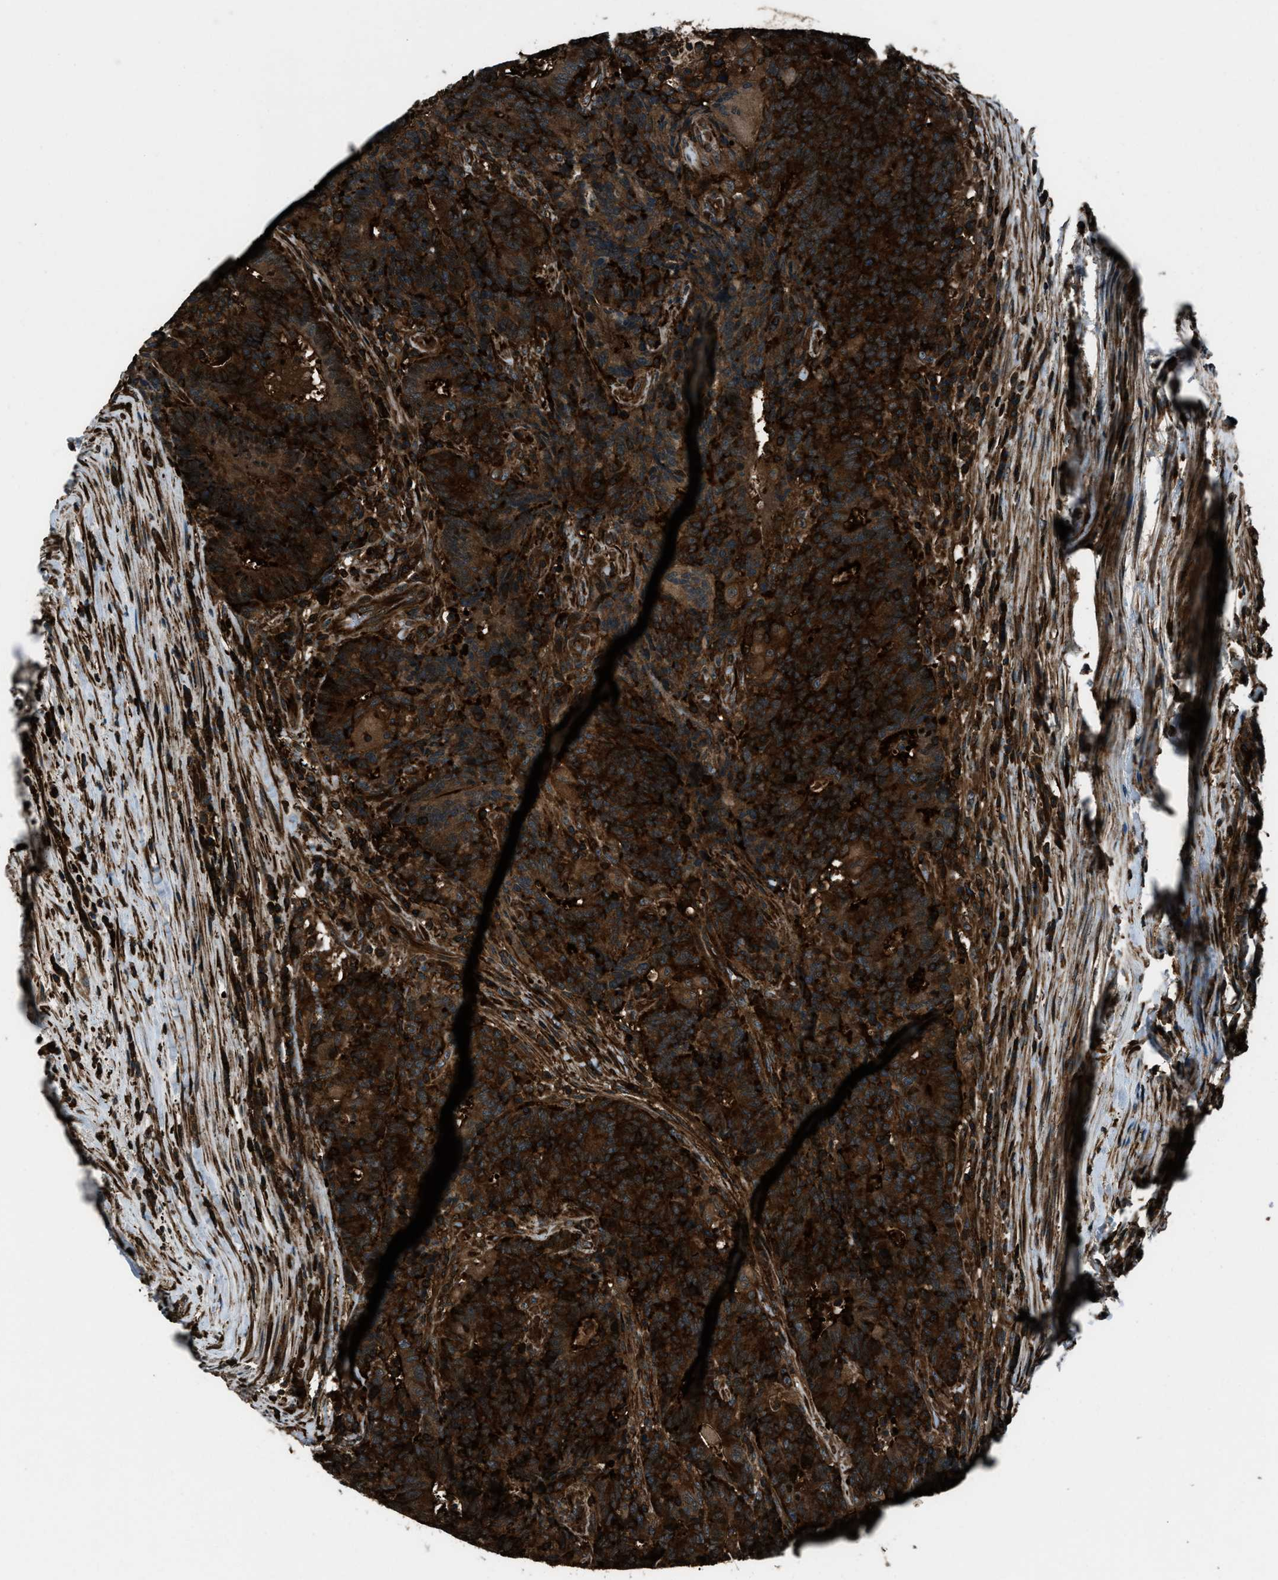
{"staining": {"intensity": "strong", "quantity": ">75%", "location": "cytoplasmic/membranous,nuclear"}, "tissue": "colorectal cancer", "cell_type": "Tumor cells", "image_type": "cancer", "snomed": [{"axis": "morphology", "description": "Normal tissue, NOS"}, {"axis": "morphology", "description": "Adenocarcinoma, NOS"}, {"axis": "topography", "description": "Colon"}], "caption": "Immunohistochemical staining of colorectal adenocarcinoma demonstrates strong cytoplasmic/membranous and nuclear protein staining in about >75% of tumor cells.", "gene": "SNX30", "patient": {"sex": "female", "age": 75}}